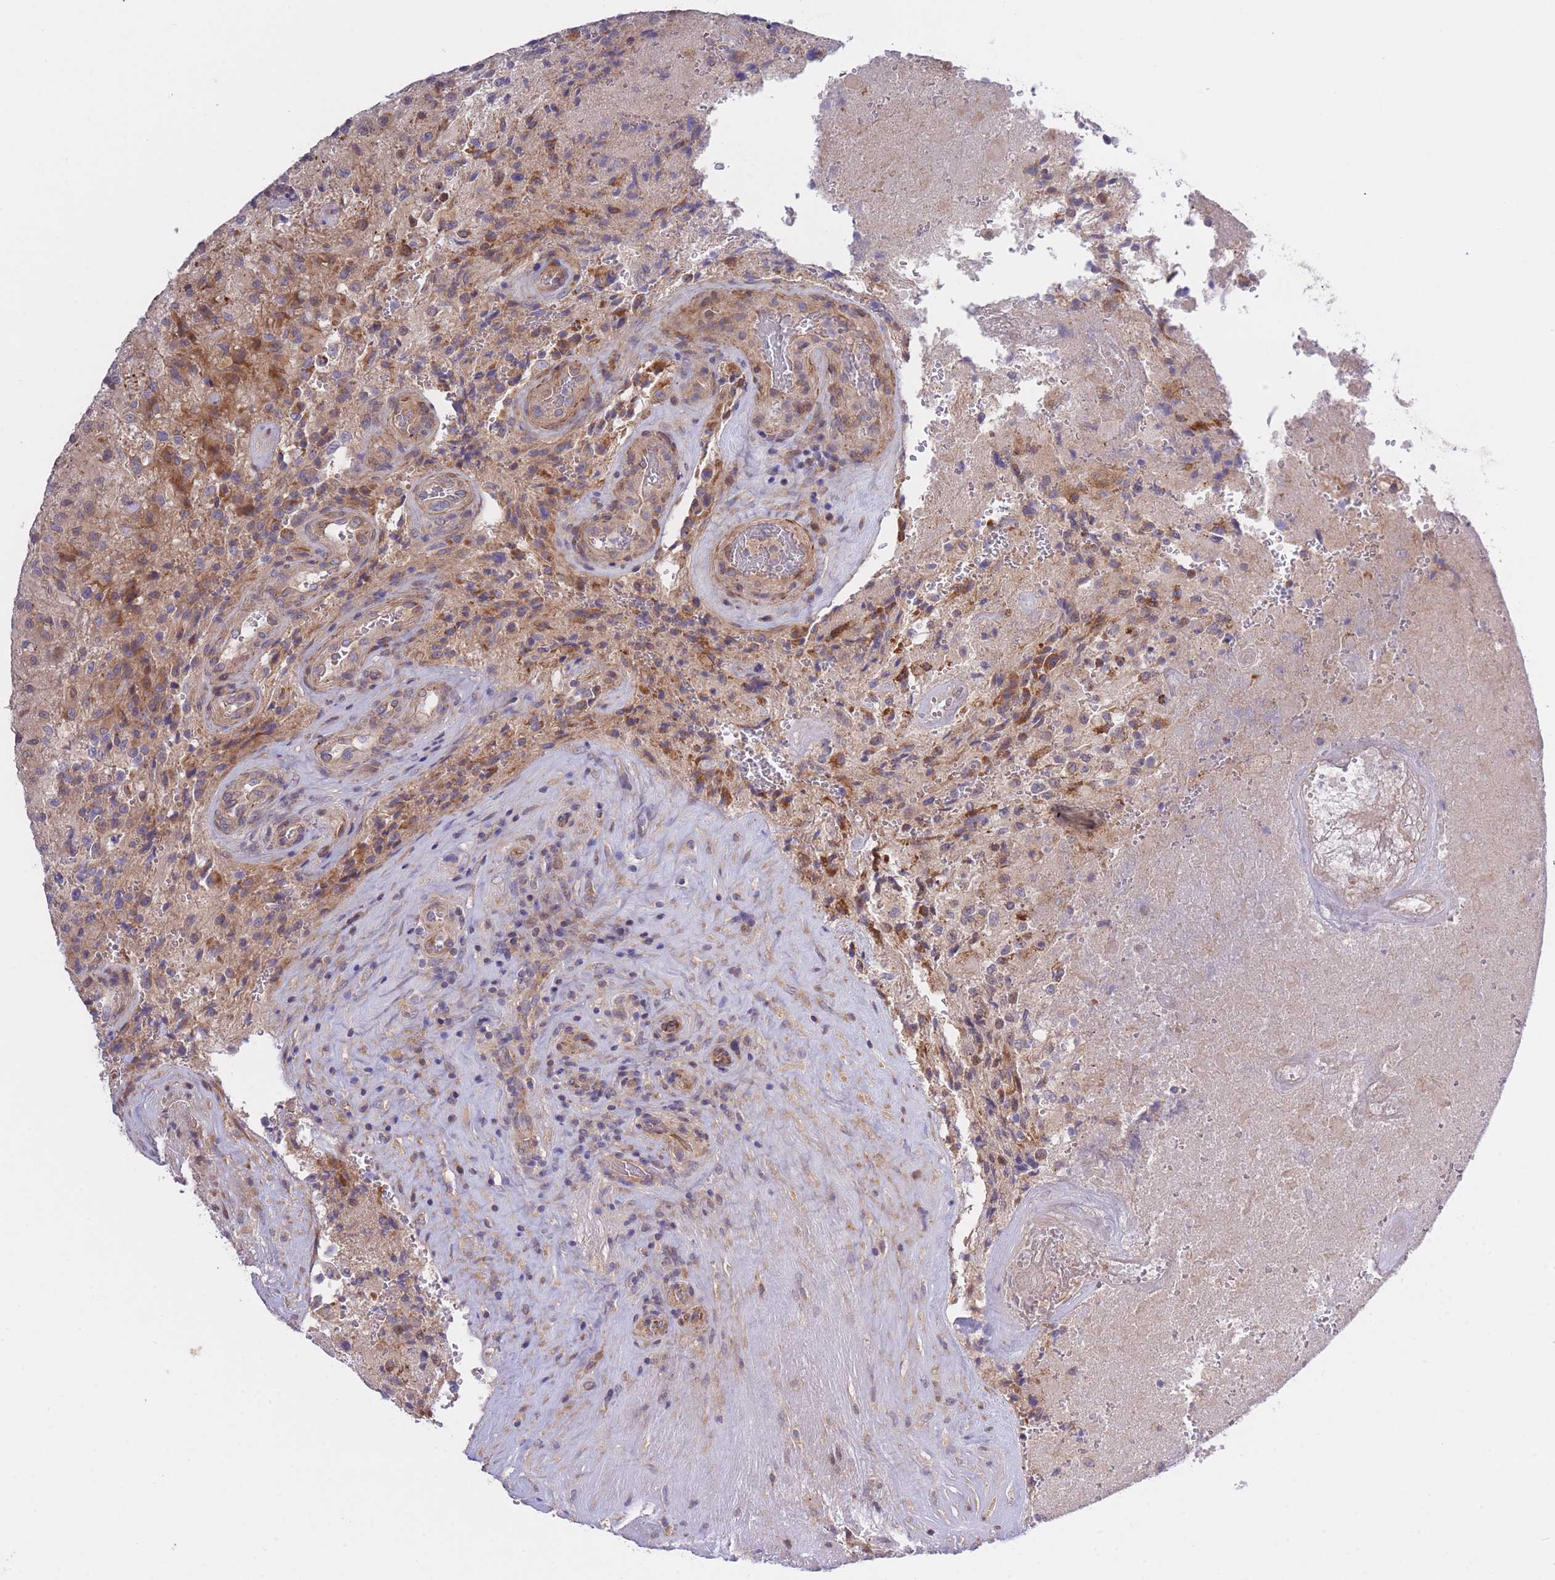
{"staining": {"intensity": "moderate", "quantity": "25%-75%", "location": "cytoplasmic/membranous"}, "tissue": "glioma", "cell_type": "Tumor cells", "image_type": "cancer", "snomed": [{"axis": "morphology", "description": "Normal tissue, NOS"}, {"axis": "morphology", "description": "Glioma, malignant, High grade"}, {"axis": "topography", "description": "Cerebral cortex"}], "caption": "Moderate cytoplasmic/membranous expression is seen in approximately 25%-75% of tumor cells in malignant glioma (high-grade).", "gene": "CHAC1", "patient": {"sex": "male", "age": 56}}